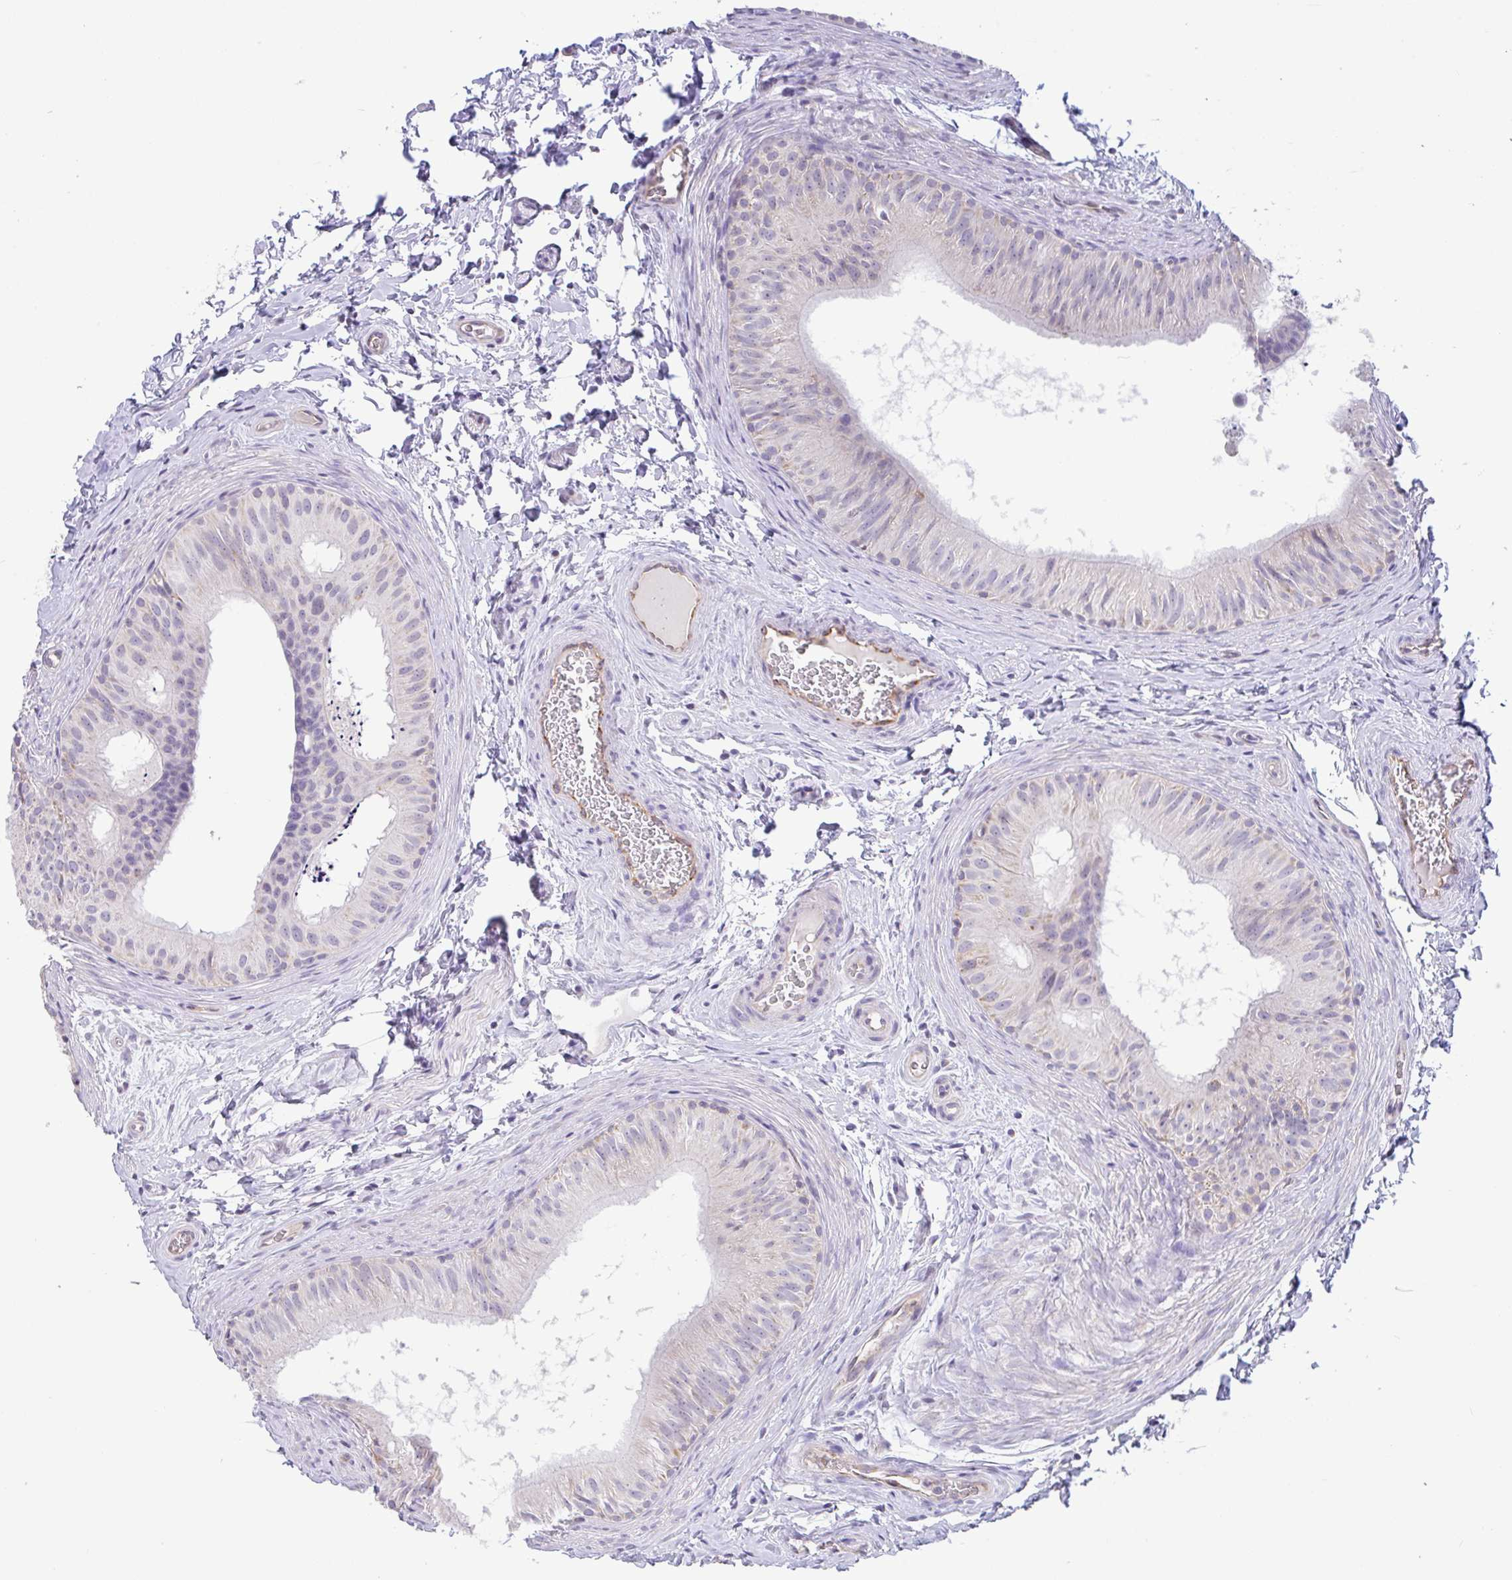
{"staining": {"intensity": "moderate", "quantity": "<25%", "location": "cytoplasmic/membranous"}, "tissue": "epididymis", "cell_type": "Glandular cells", "image_type": "normal", "snomed": [{"axis": "morphology", "description": "Normal tissue, NOS"}, {"axis": "topography", "description": "Epididymis"}], "caption": "Immunohistochemical staining of benign epididymis demonstrates moderate cytoplasmic/membranous protein expression in about <25% of glandular cells.", "gene": "PLCD4", "patient": {"sex": "male", "age": 24}}